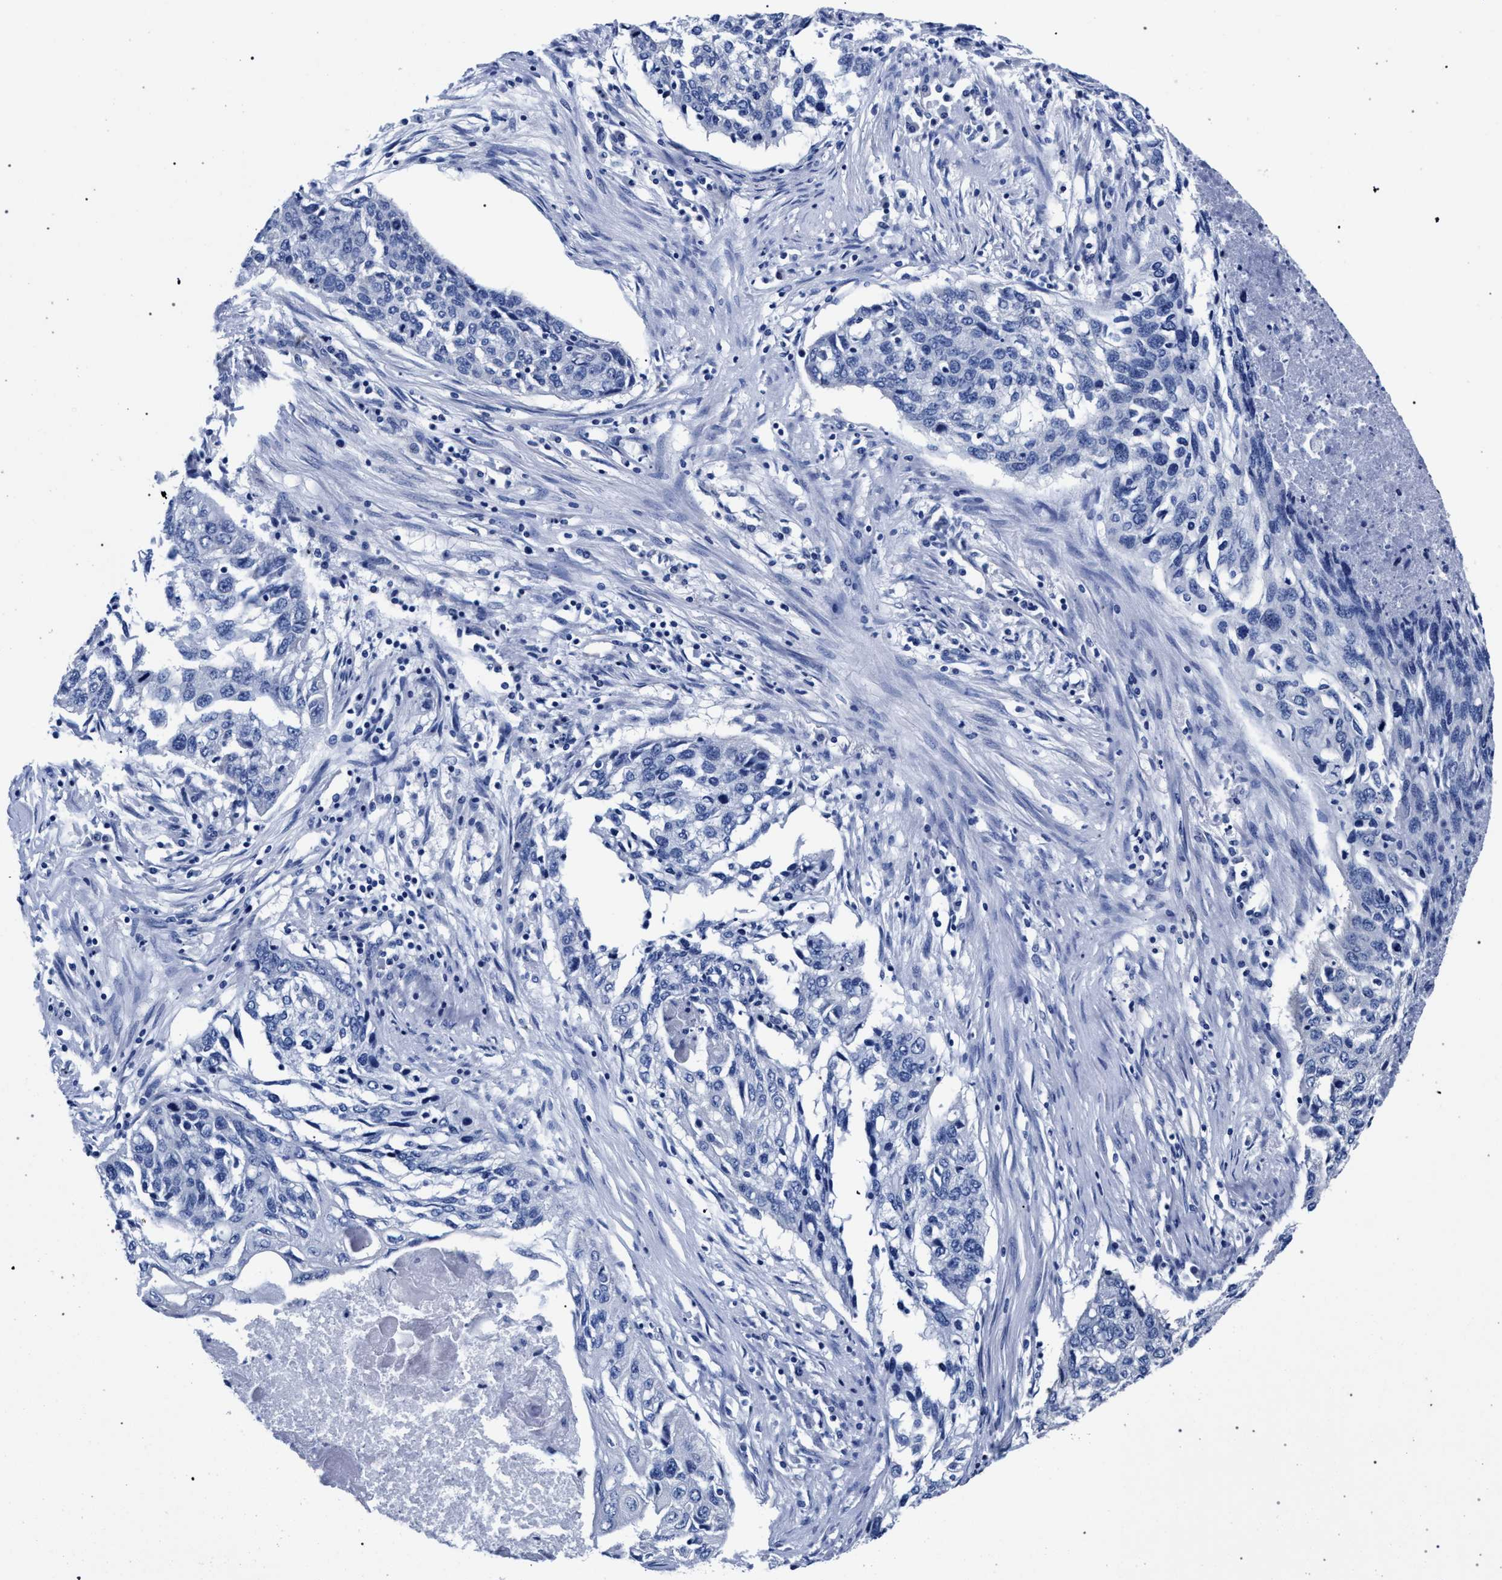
{"staining": {"intensity": "negative", "quantity": "none", "location": "none"}, "tissue": "lung cancer", "cell_type": "Tumor cells", "image_type": "cancer", "snomed": [{"axis": "morphology", "description": "Squamous cell carcinoma, NOS"}, {"axis": "topography", "description": "Lung"}], "caption": "This is an immunohistochemistry image of lung squamous cell carcinoma. There is no staining in tumor cells.", "gene": "AKAP4", "patient": {"sex": "female", "age": 63}}